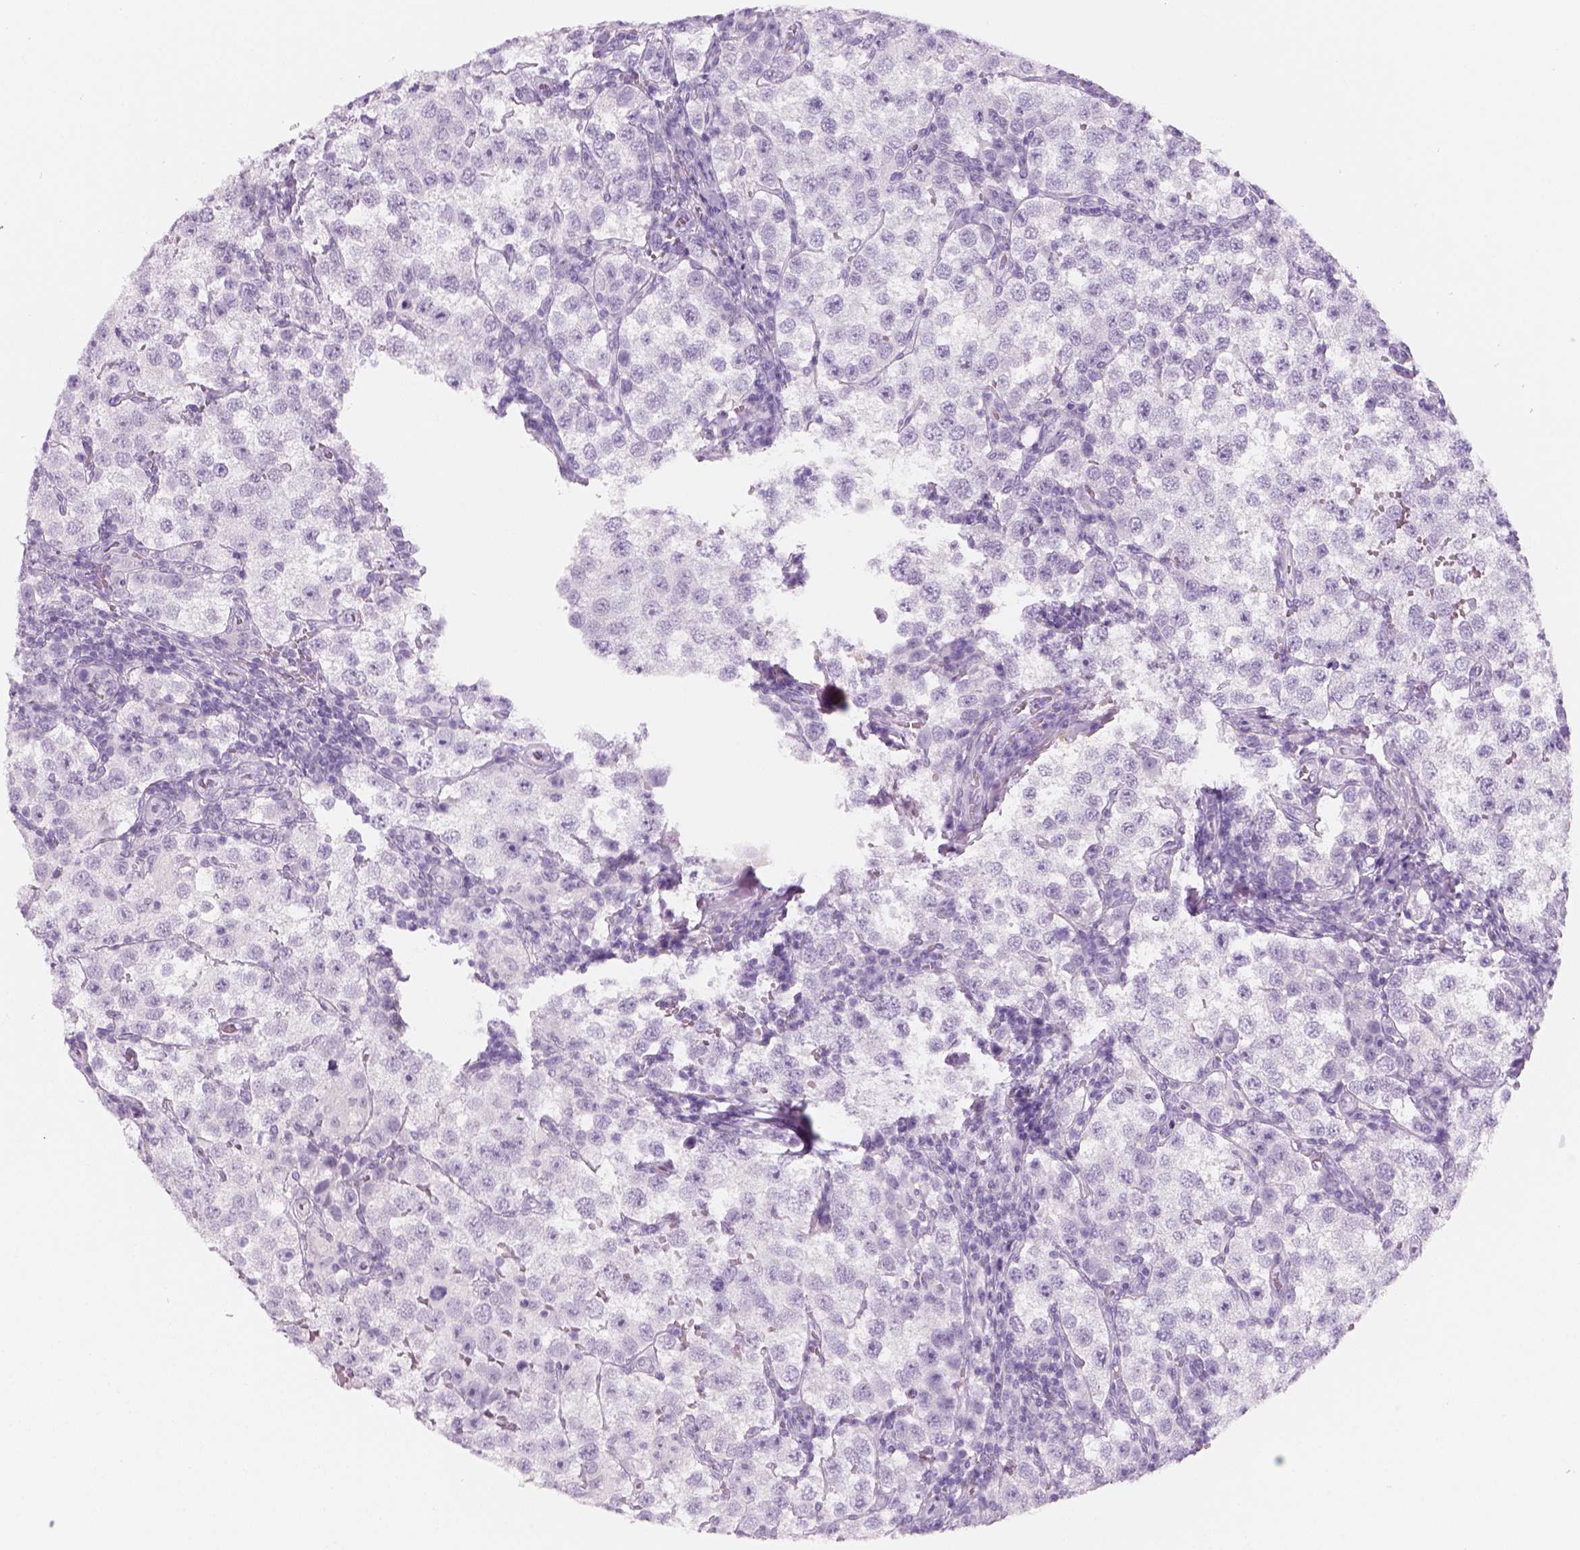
{"staining": {"intensity": "negative", "quantity": "none", "location": "none"}, "tissue": "testis cancer", "cell_type": "Tumor cells", "image_type": "cancer", "snomed": [{"axis": "morphology", "description": "Seminoma, NOS"}, {"axis": "topography", "description": "Testis"}], "caption": "Immunohistochemistry (IHC) of human testis seminoma demonstrates no expression in tumor cells.", "gene": "KRTAP11-1", "patient": {"sex": "male", "age": 37}}